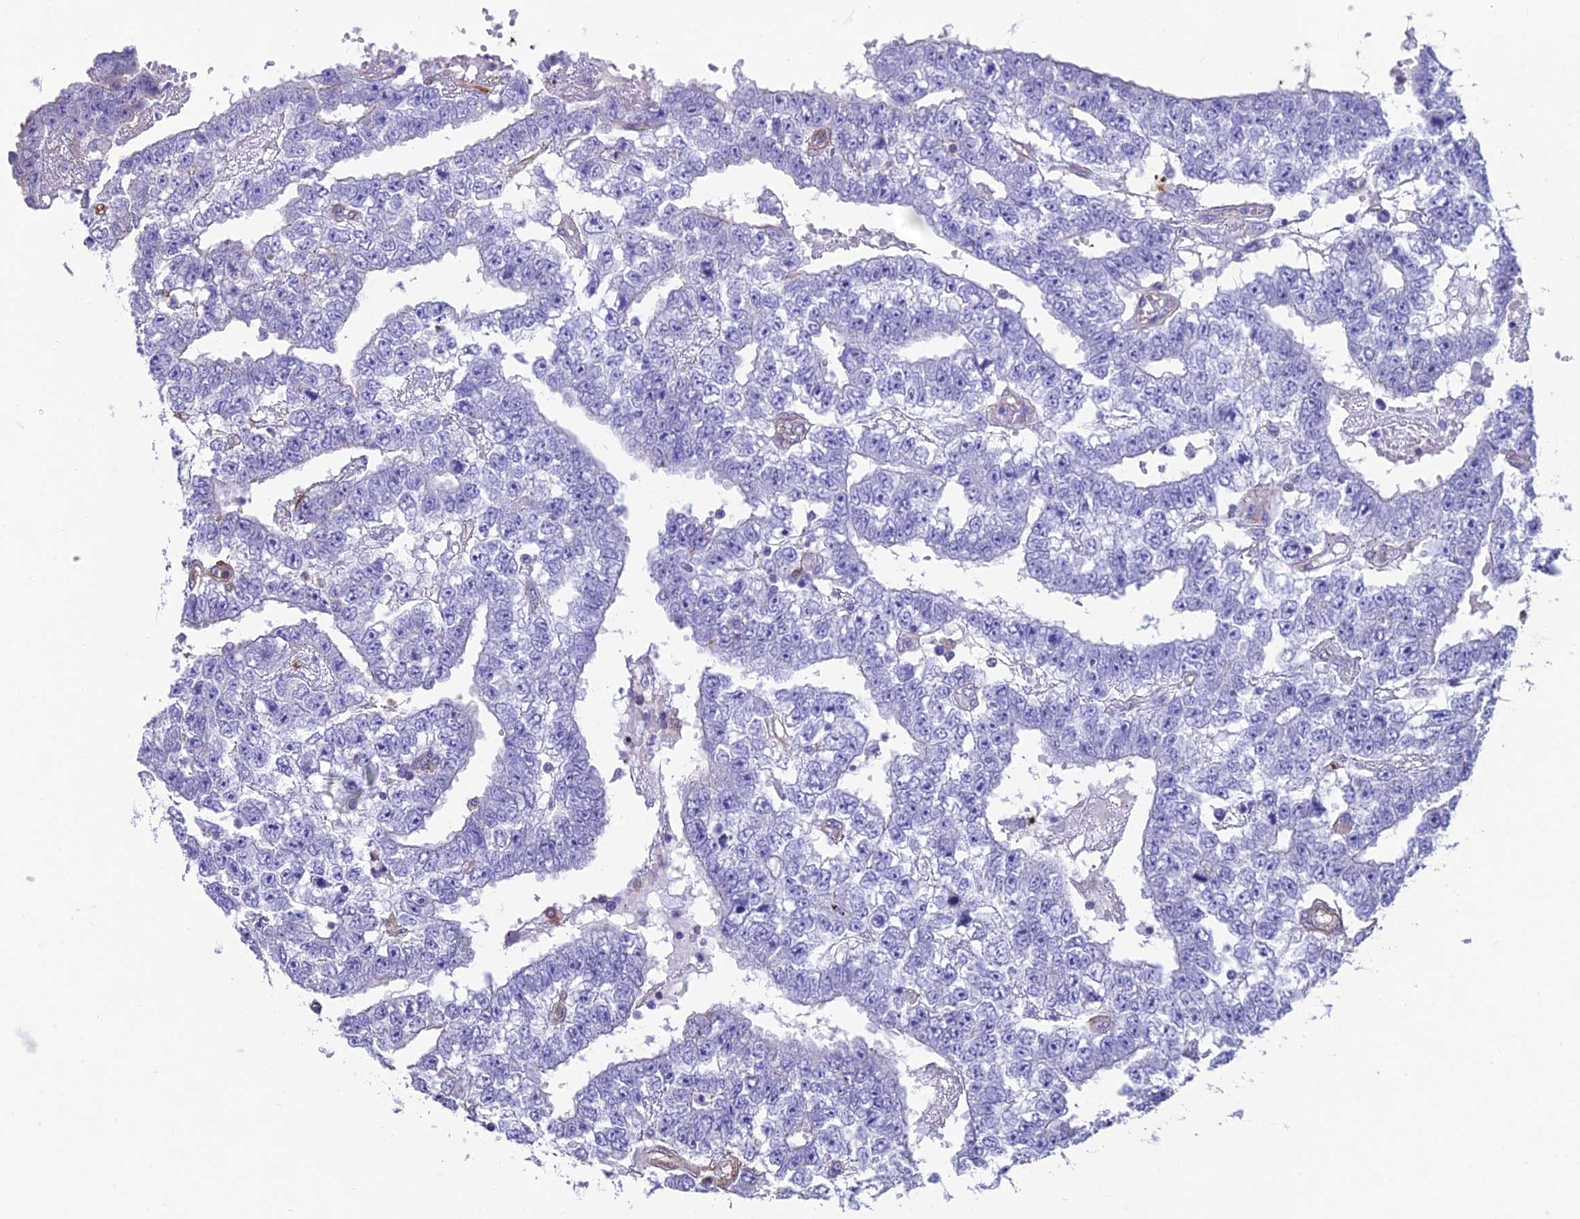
{"staining": {"intensity": "negative", "quantity": "none", "location": "none"}, "tissue": "testis cancer", "cell_type": "Tumor cells", "image_type": "cancer", "snomed": [{"axis": "morphology", "description": "Carcinoma, Embryonal, NOS"}, {"axis": "topography", "description": "Testis"}], "caption": "An immunohistochemistry (IHC) photomicrograph of testis cancer (embryonal carcinoma) is shown. There is no staining in tumor cells of testis cancer (embryonal carcinoma).", "gene": "RTN4RL1", "patient": {"sex": "male", "age": 25}}